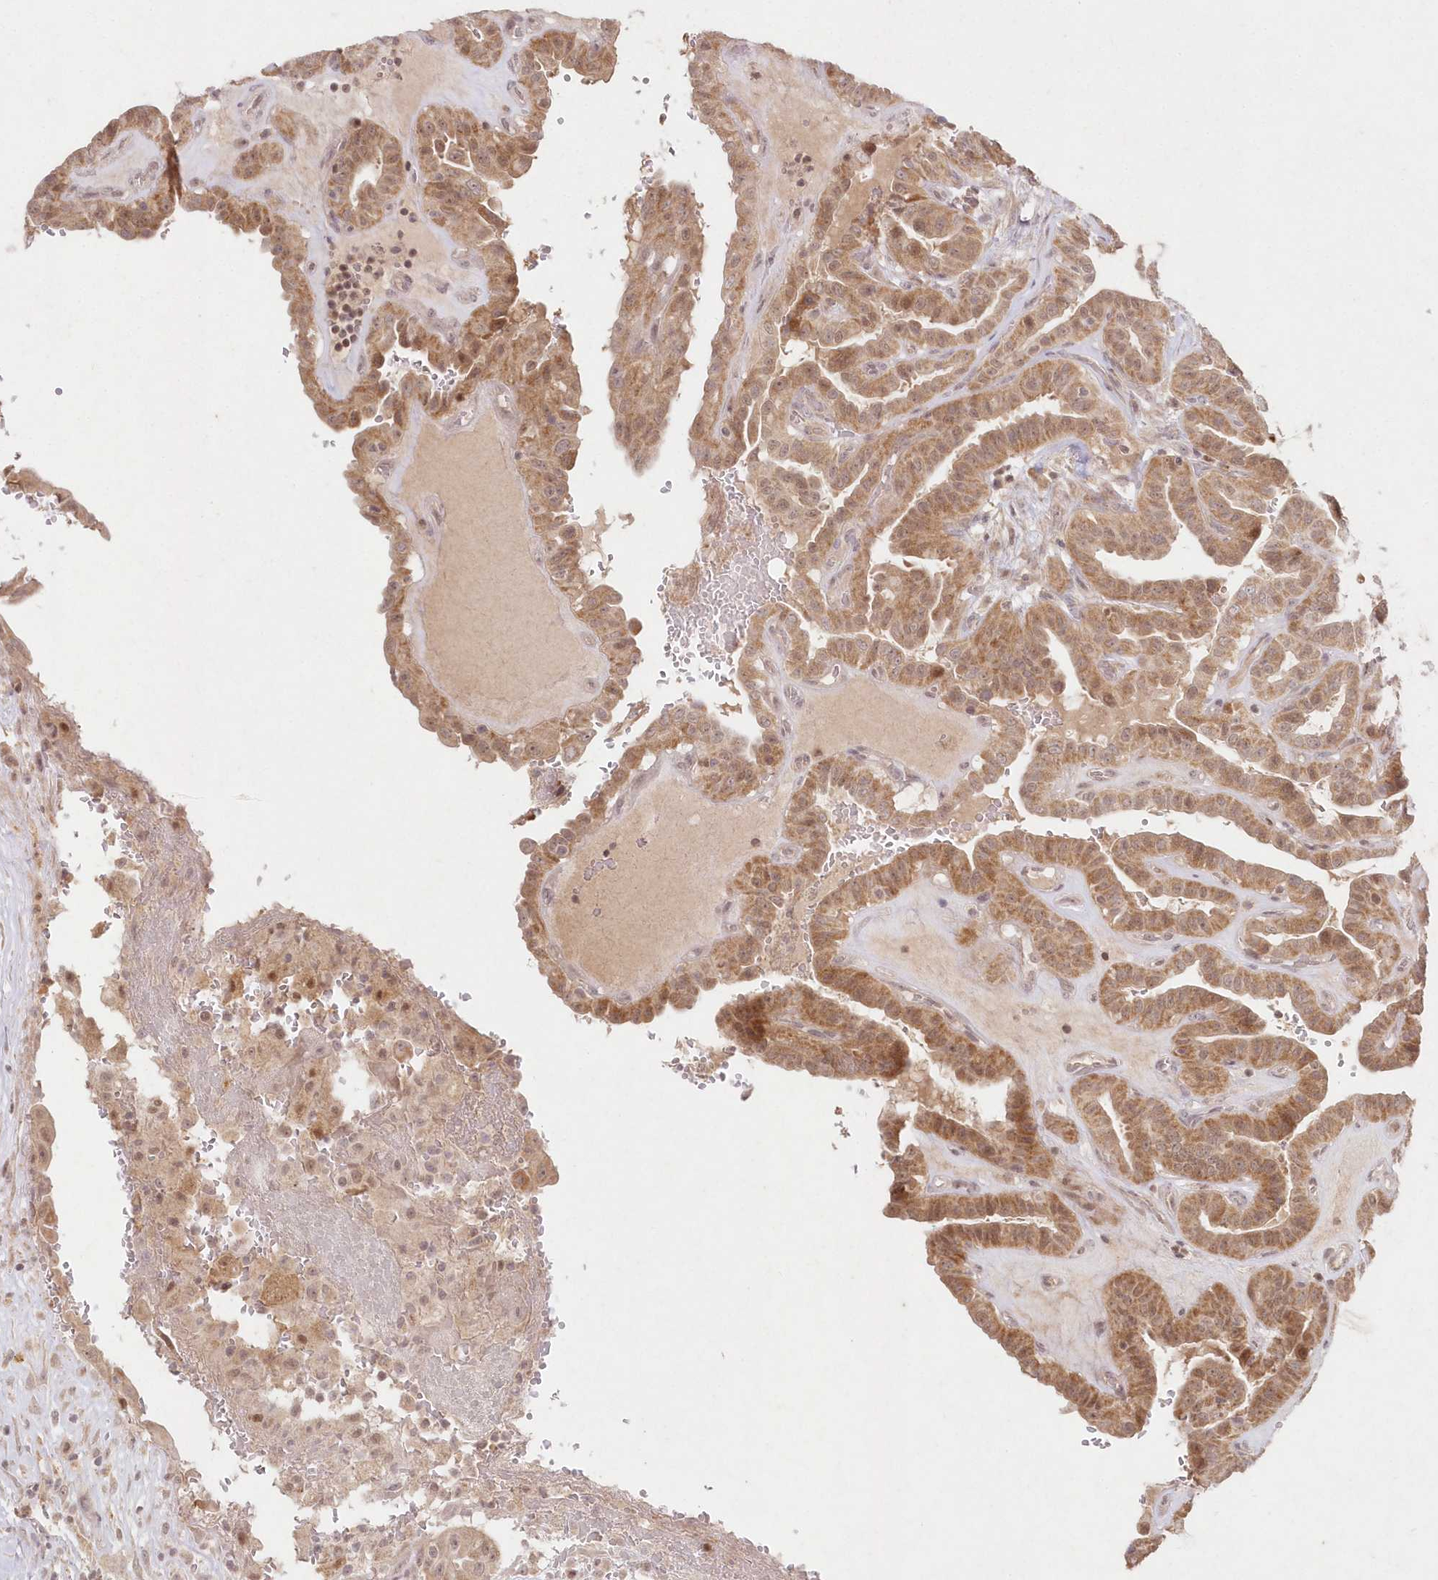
{"staining": {"intensity": "moderate", "quantity": ">75%", "location": "cytoplasmic/membranous,nuclear"}, "tissue": "thyroid cancer", "cell_type": "Tumor cells", "image_type": "cancer", "snomed": [{"axis": "morphology", "description": "Papillary adenocarcinoma, NOS"}, {"axis": "topography", "description": "Thyroid gland"}], "caption": "The photomicrograph exhibits immunohistochemical staining of papillary adenocarcinoma (thyroid). There is moderate cytoplasmic/membranous and nuclear expression is present in approximately >75% of tumor cells.", "gene": "ASCC1", "patient": {"sex": "male", "age": 77}}